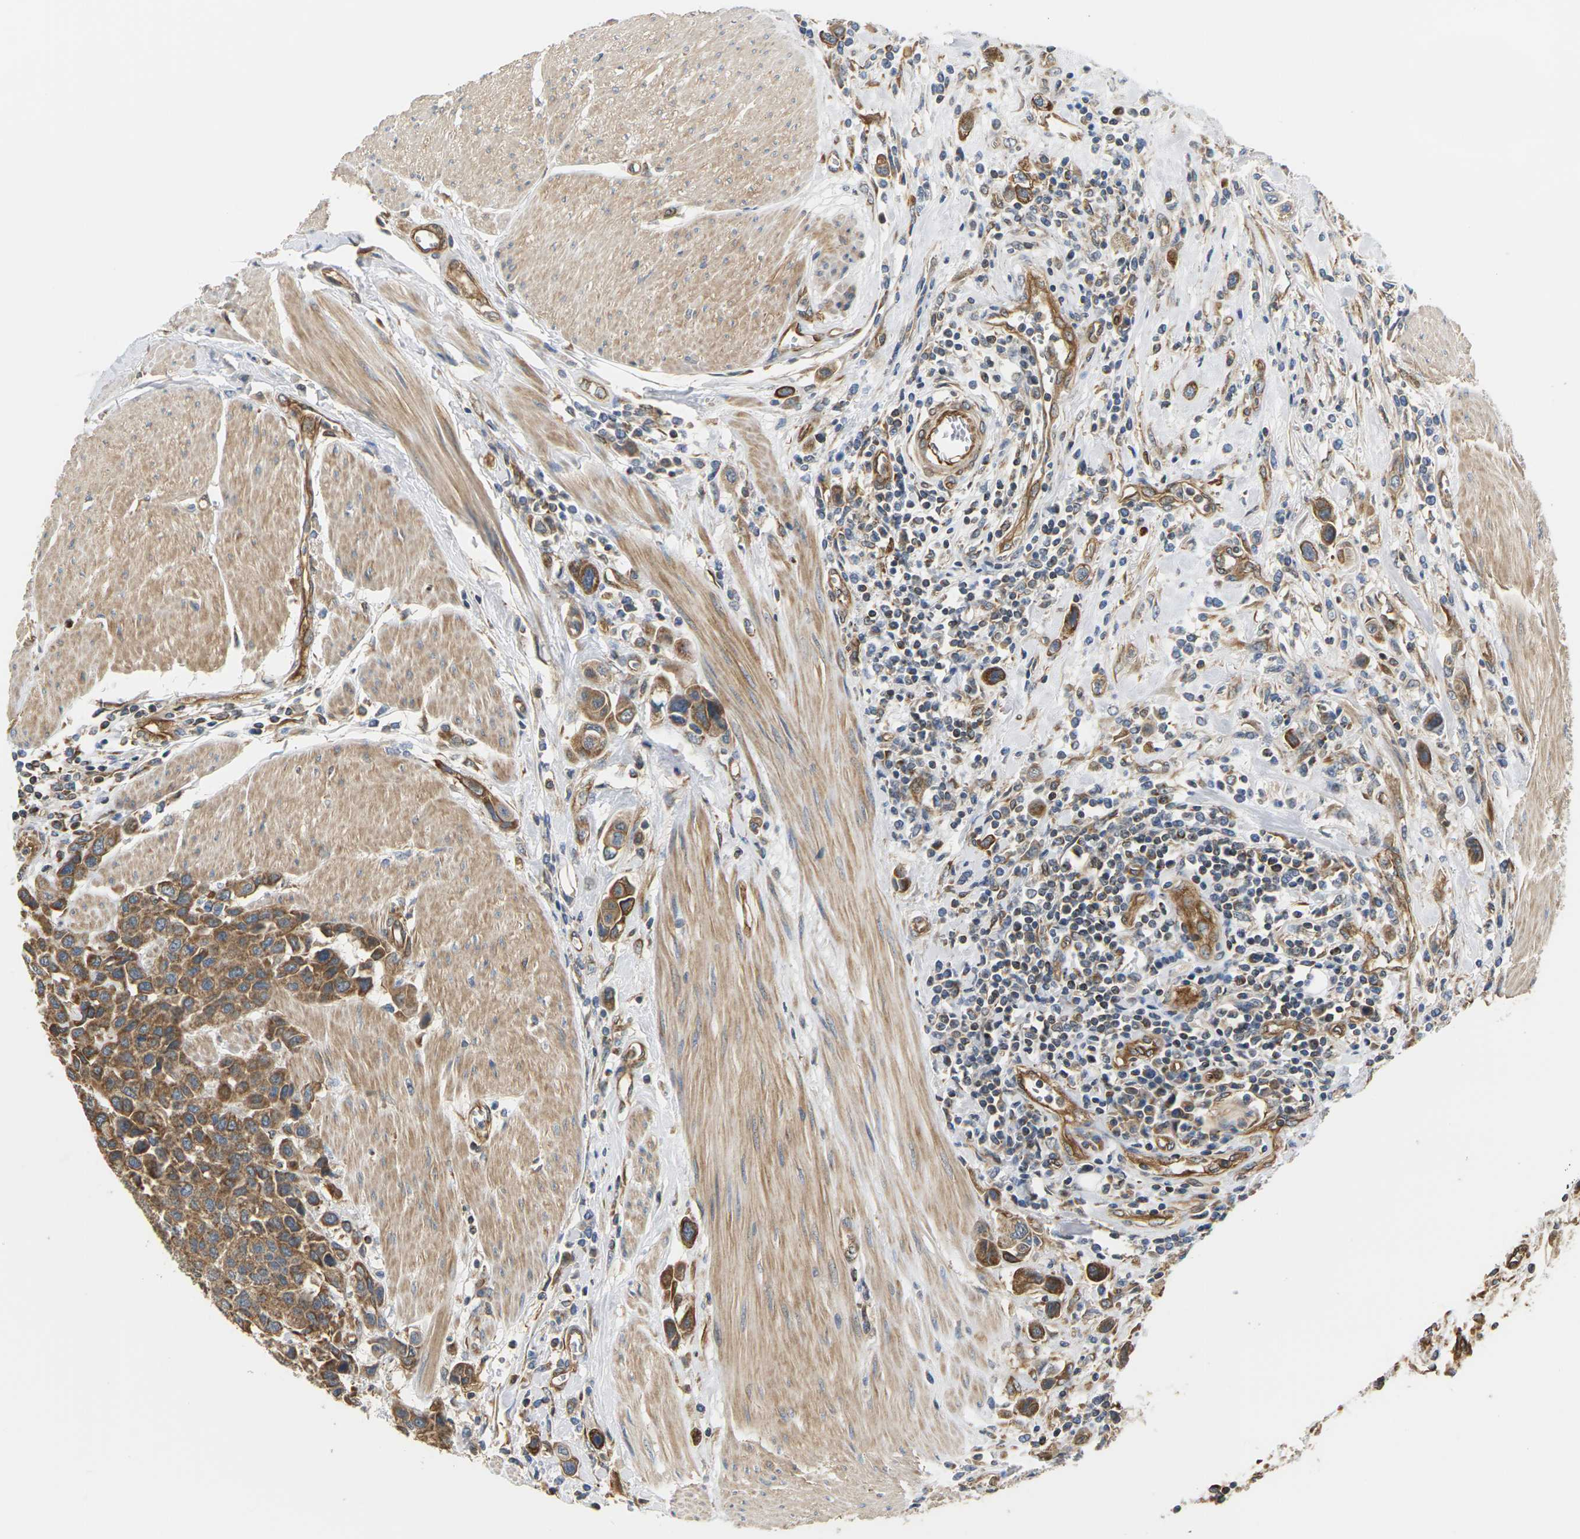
{"staining": {"intensity": "moderate", "quantity": ">75%", "location": "cytoplasmic/membranous"}, "tissue": "urothelial cancer", "cell_type": "Tumor cells", "image_type": "cancer", "snomed": [{"axis": "morphology", "description": "Urothelial carcinoma, High grade"}, {"axis": "topography", "description": "Urinary bladder"}], "caption": "Urothelial cancer stained with a brown dye shows moderate cytoplasmic/membranous positive expression in approximately >75% of tumor cells.", "gene": "PCDHB4", "patient": {"sex": "male", "age": 50}}